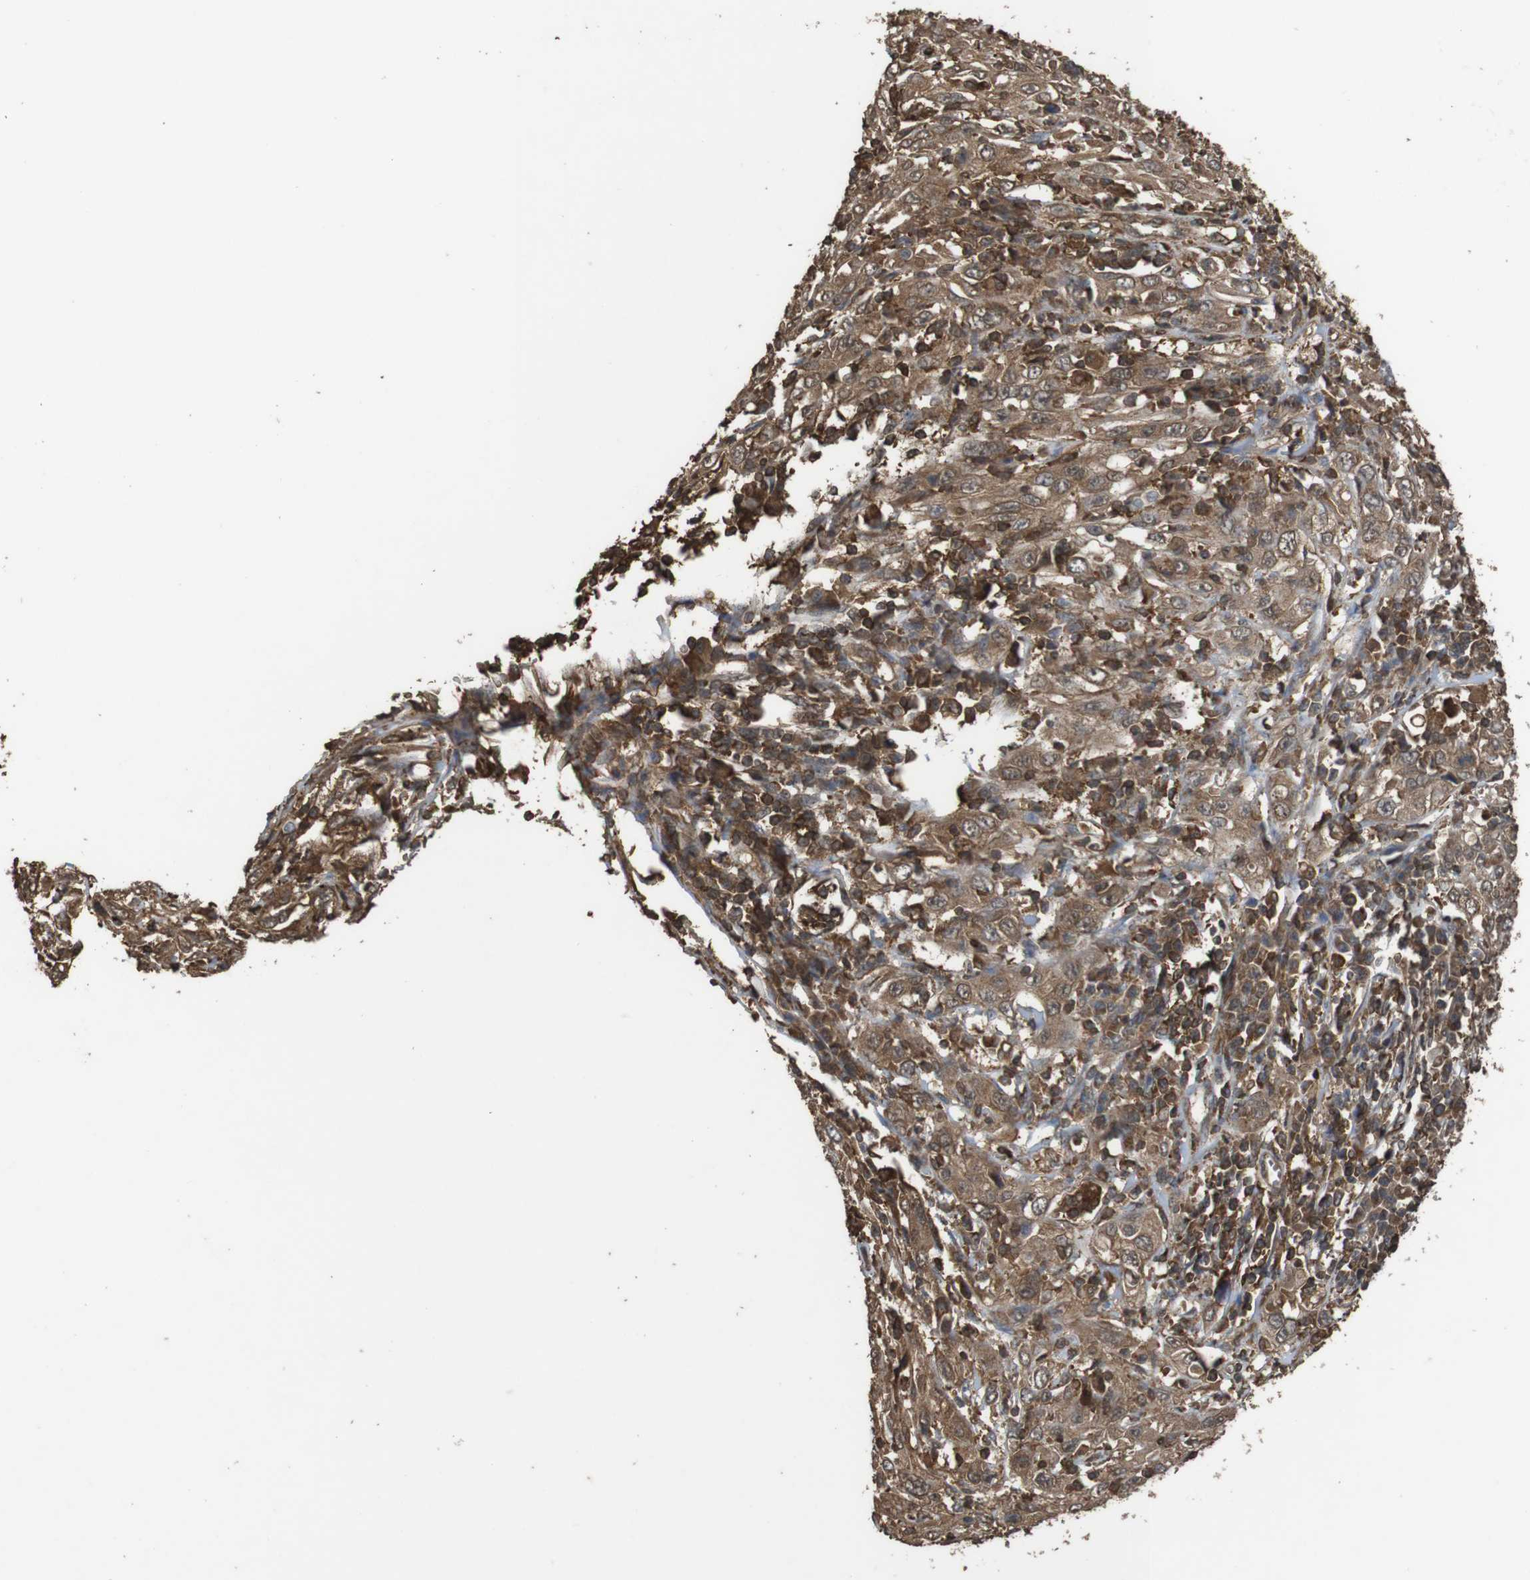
{"staining": {"intensity": "moderate", "quantity": ">75%", "location": "cytoplasmic/membranous"}, "tissue": "cervical cancer", "cell_type": "Tumor cells", "image_type": "cancer", "snomed": [{"axis": "morphology", "description": "Squamous cell carcinoma, NOS"}, {"axis": "topography", "description": "Cervix"}], "caption": "Protein staining of squamous cell carcinoma (cervical) tissue exhibits moderate cytoplasmic/membranous staining in approximately >75% of tumor cells.", "gene": "BAG4", "patient": {"sex": "female", "age": 46}}